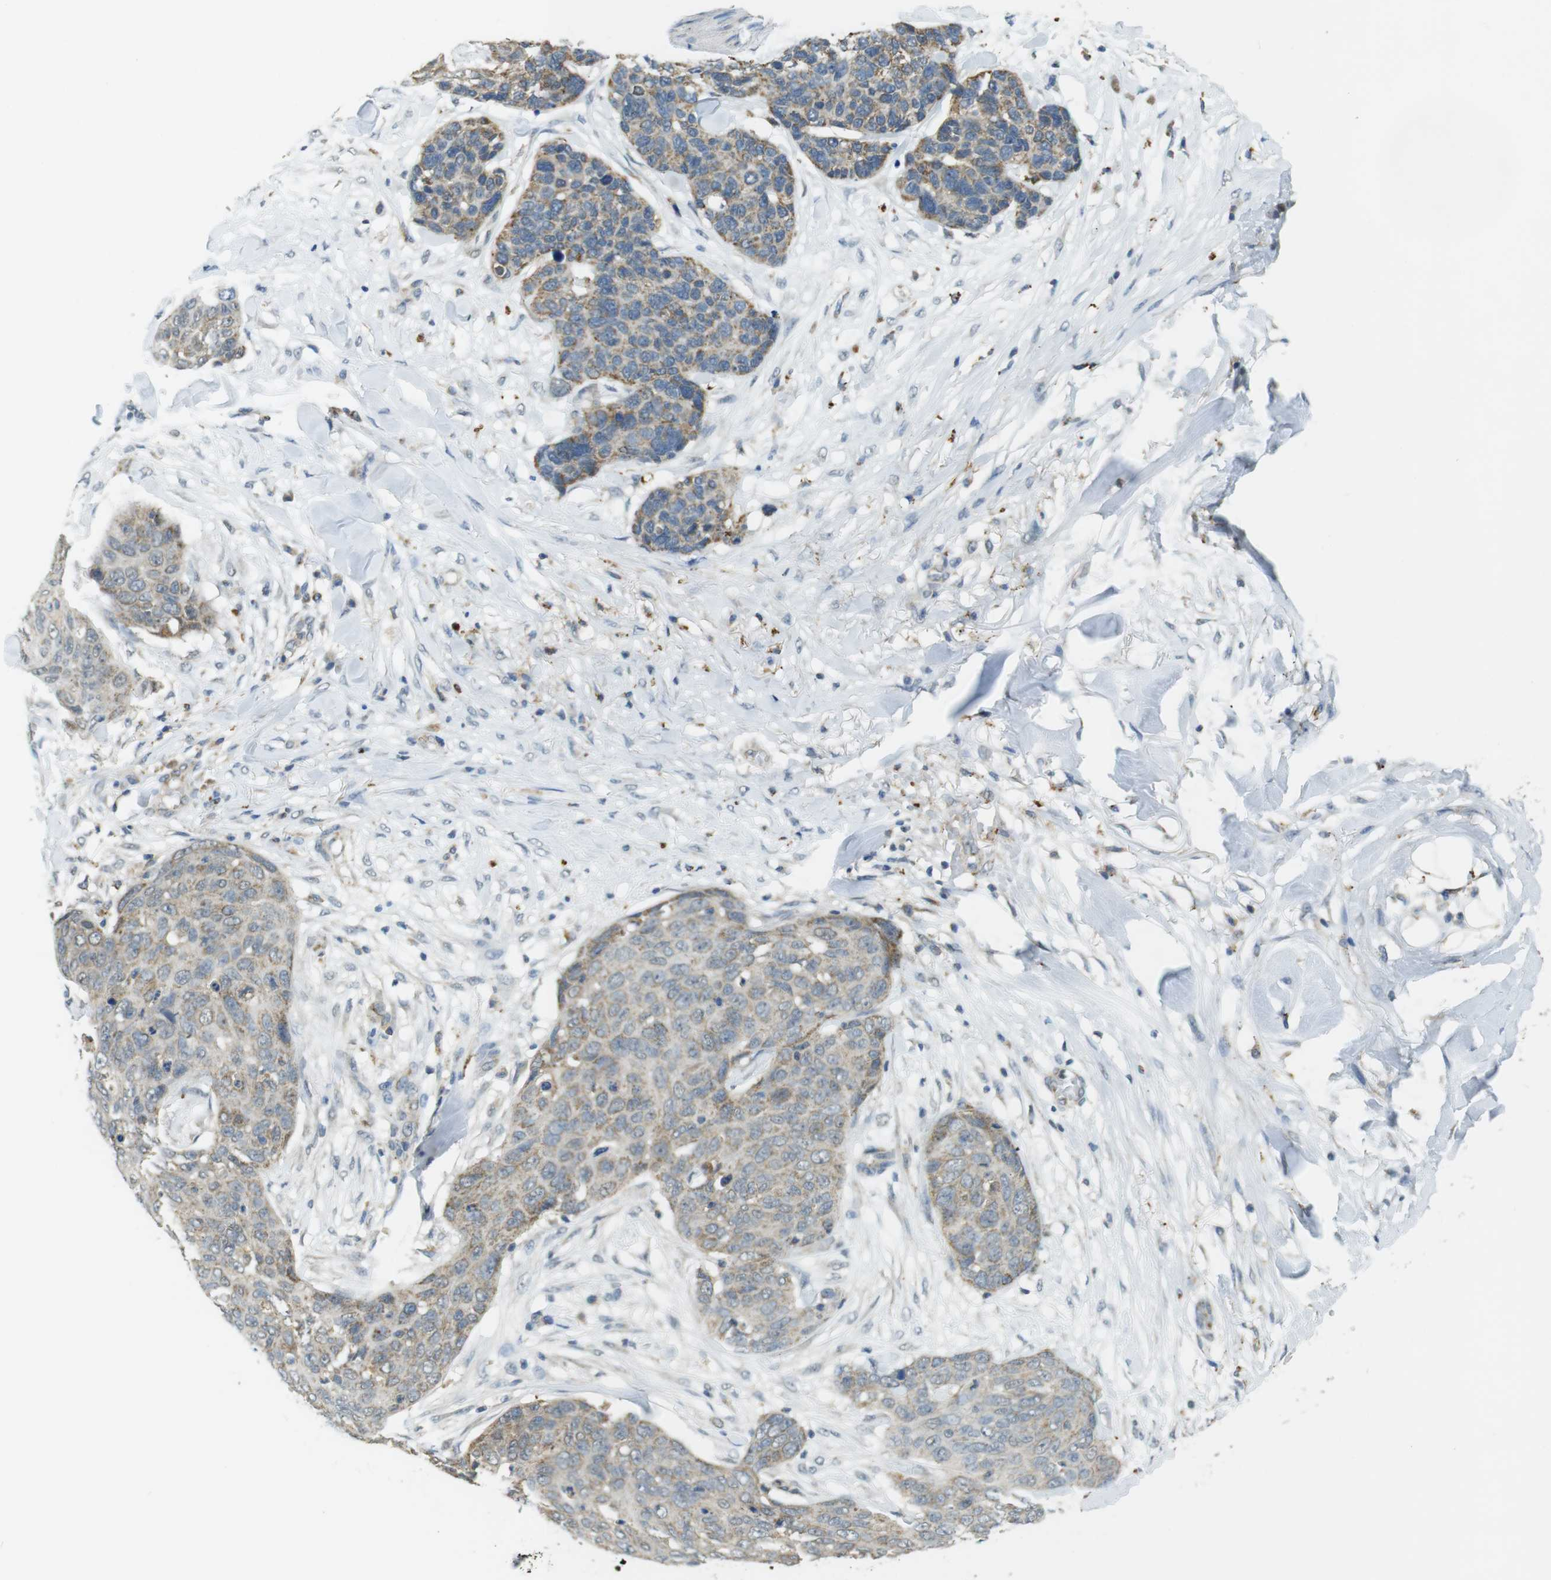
{"staining": {"intensity": "moderate", "quantity": "<25%", "location": "cytoplasmic/membranous"}, "tissue": "skin cancer", "cell_type": "Tumor cells", "image_type": "cancer", "snomed": [{"axis": "morphology", "description": "Squamous cell carcinoma in situ, NOS"}, {"axis": "morphology", "description": "Squamous cell carcinoma, NOS"}, {"axis": "topography", "description": "Skin"}], "caption": "Immunohistochemistry of skin squamous cell carcinoma shows low levels of moderate cytoplasmic/membranous staining in approximately <25% of tumor cells.", "gene": "BRI3BP", "patient": {"sex": "male", "age": 93}}